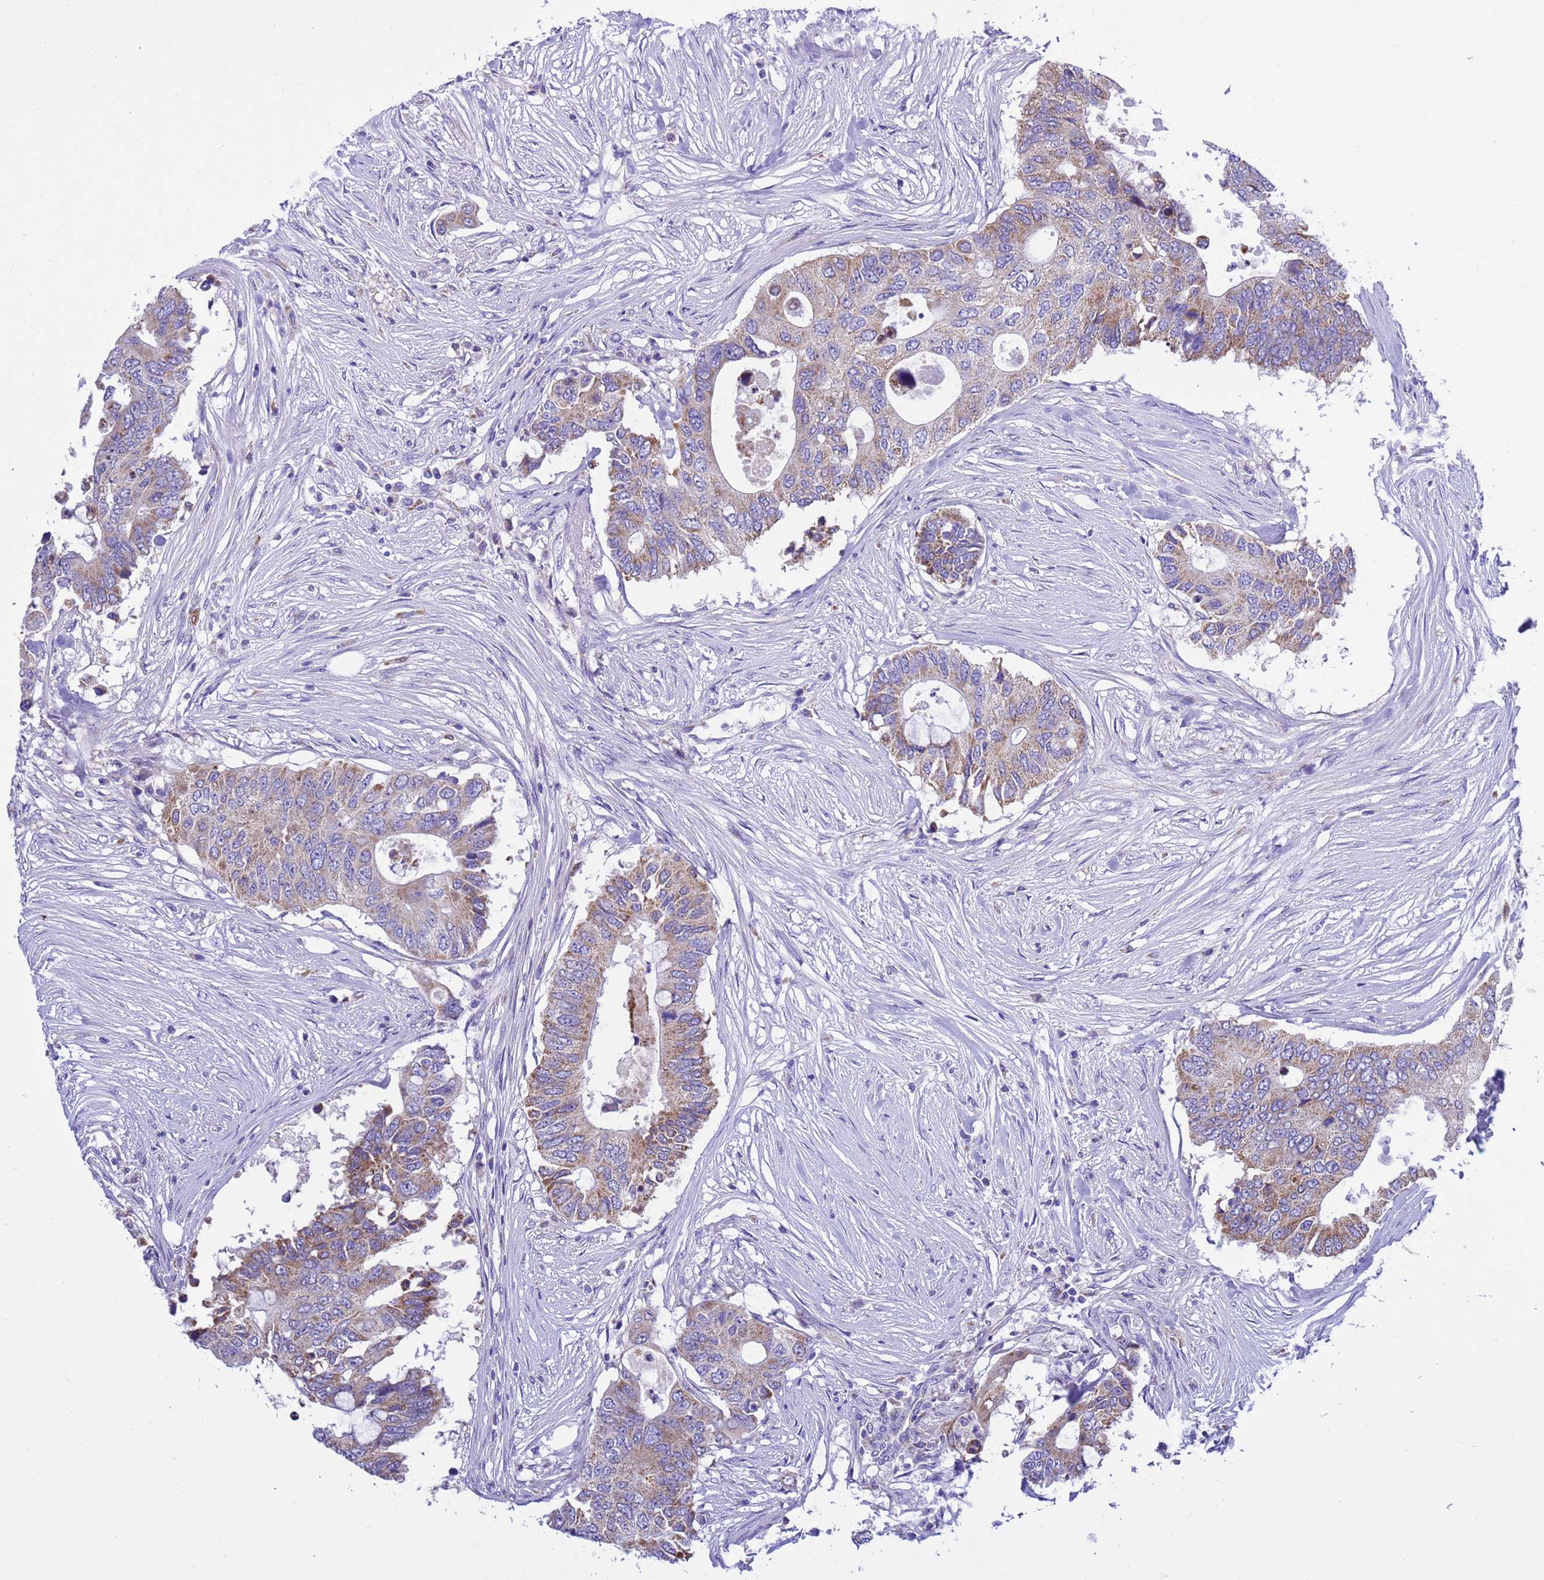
{"staining": {"intensity": "moderate", "quantity": ">75%", "location": "cytoplasmic/membranous"}, "tissue": "colorectal cancer", "cell_type": "Tumor cells", "image_type": "cancer", "snomed": [{"axis": "morphology", "description": "Adenocarcinoma, NOS"}, {"axis": "topography", "description": "Colon"}], "caption": "IHC of colorectal cancer (adenocarcinoma) shows medium levels of moderate cytoplasmic/membranous positivity in about >75% of tumor cells.", "gene": "CCDC191", "patient": {"sex": "male", "age": 71}}